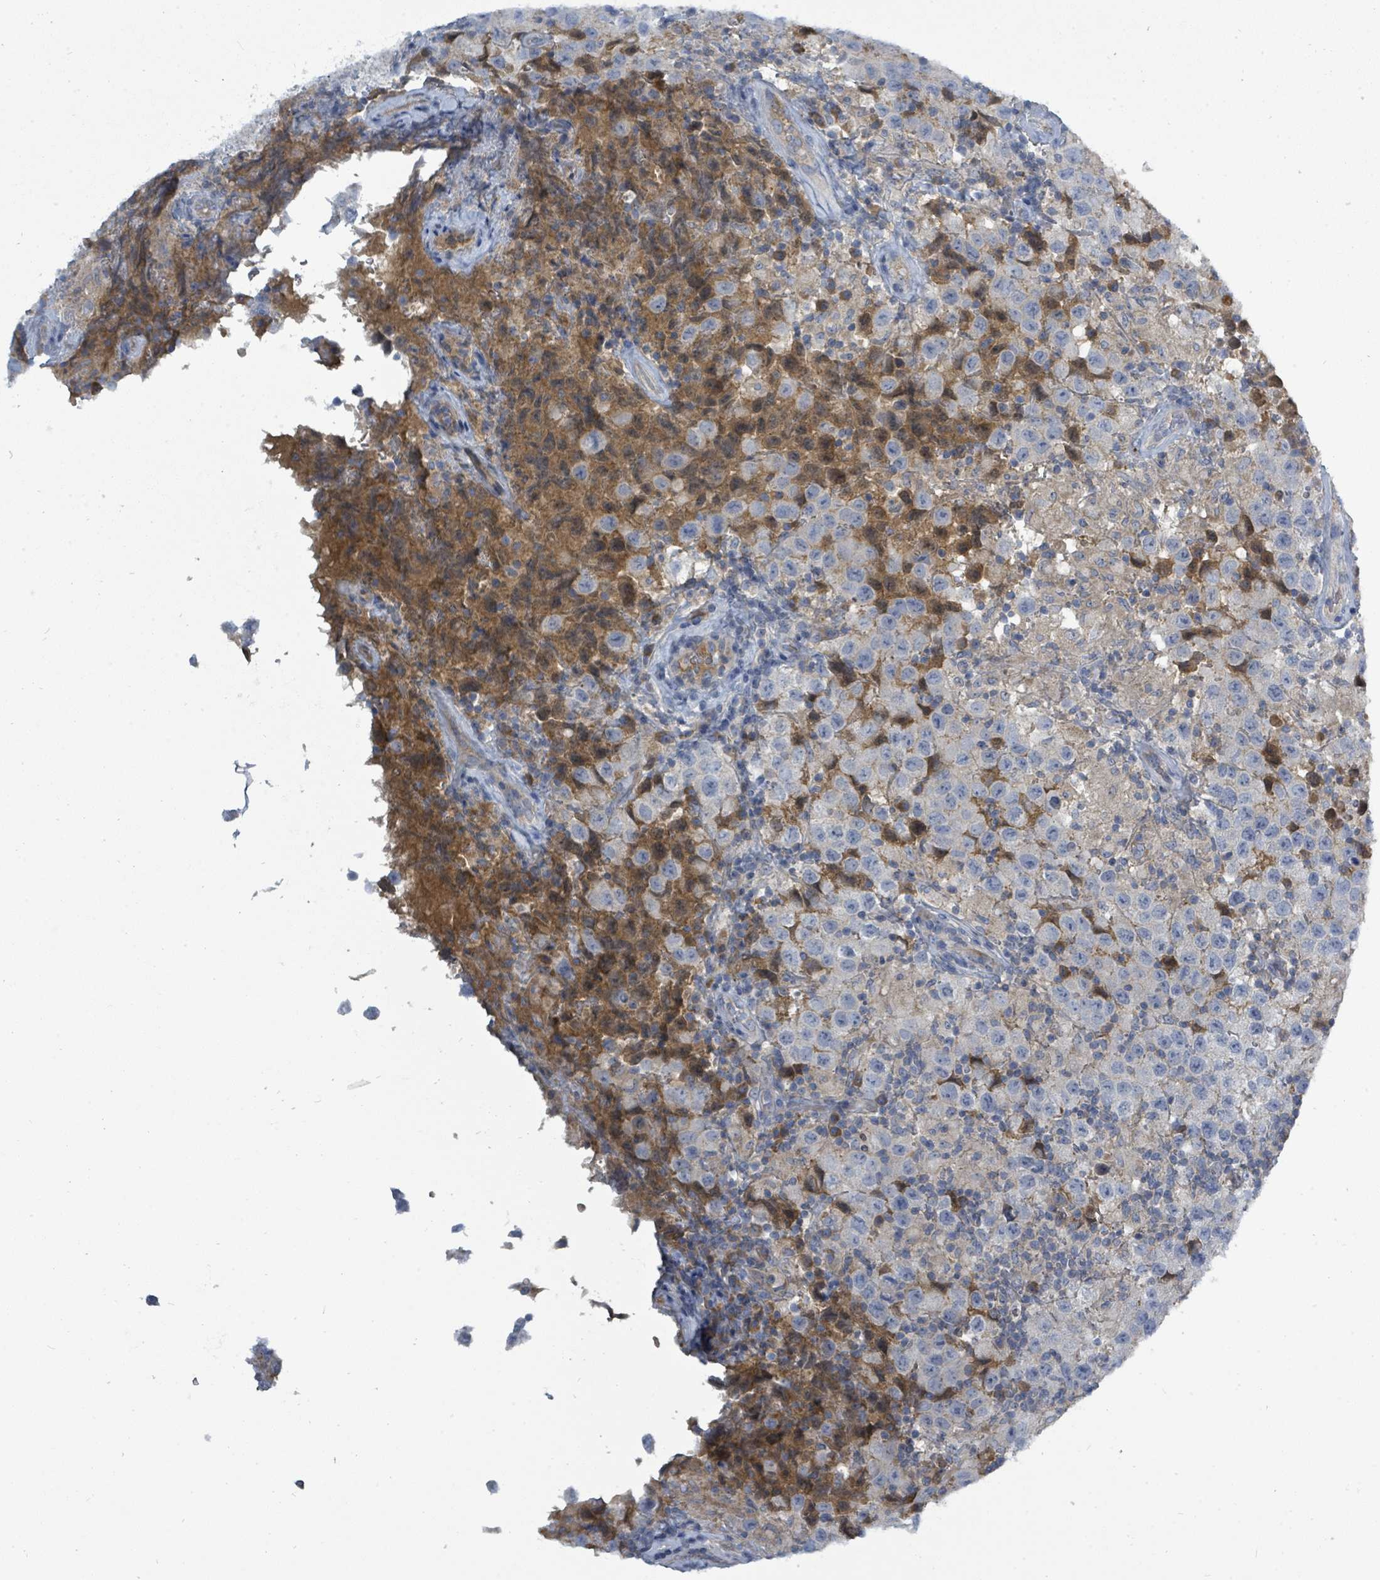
{"staining": {"intensity": "negative", "quantity": "none", "location": "none"}, "tissue": "testis cancer", "cell_type": "Tumor cells", "image_type": "cancer", "snomed": [{"axis": "morphology", "description": "Seminoma, NOS"}, {"axis": "morphology", "description": "Carcinoma, Embryonal, NOS"}, {"axis": "topography", "description": "Testis"}], "caption": "This is an IHC photomicrograph of testis cancer (embryonal carcinoma). There is no staining in tumor cells.", "gene": "SLC25A23", "patient": {"sex": "male", "age": 41}}